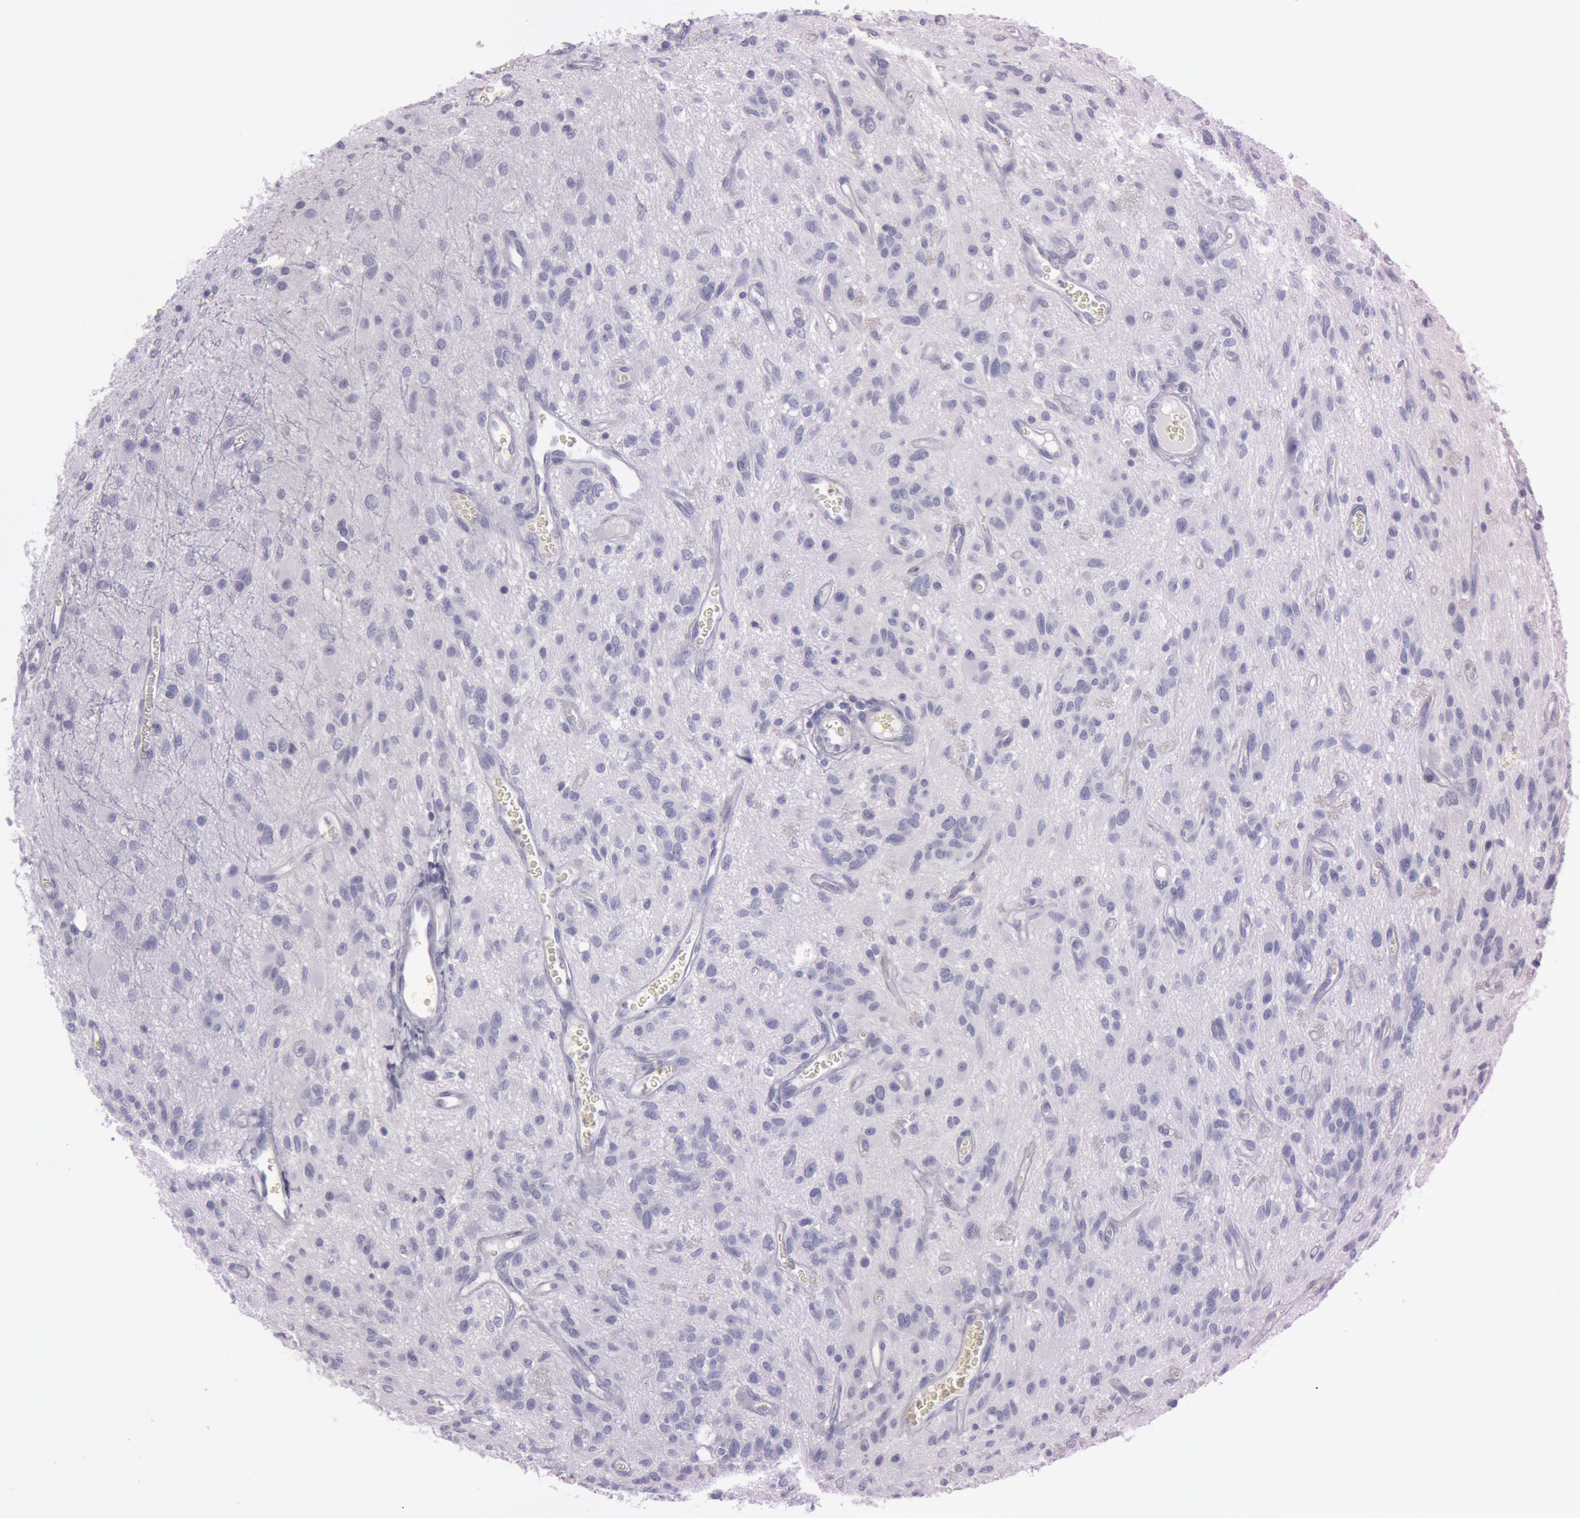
{"staining": {"intensity": "negative", "quantity": "none", "location": "none"}, "tissue": "glioma", "cell_type": "Tumor cells", "image_type": "cancer", "snomed": [{"axis": "morphology", "description": "Glioma, malignant, Low grade"}, {"axis": "topography", "description": "Brain"}], "caption": "The IHC image has no significant expression in tumor cells of low-grade glioma (malignant) tissue. (DAB immunohistochemistry, high magnification).", "gene": "S100A7", "patient": {"sex": "female", "age": 15}}